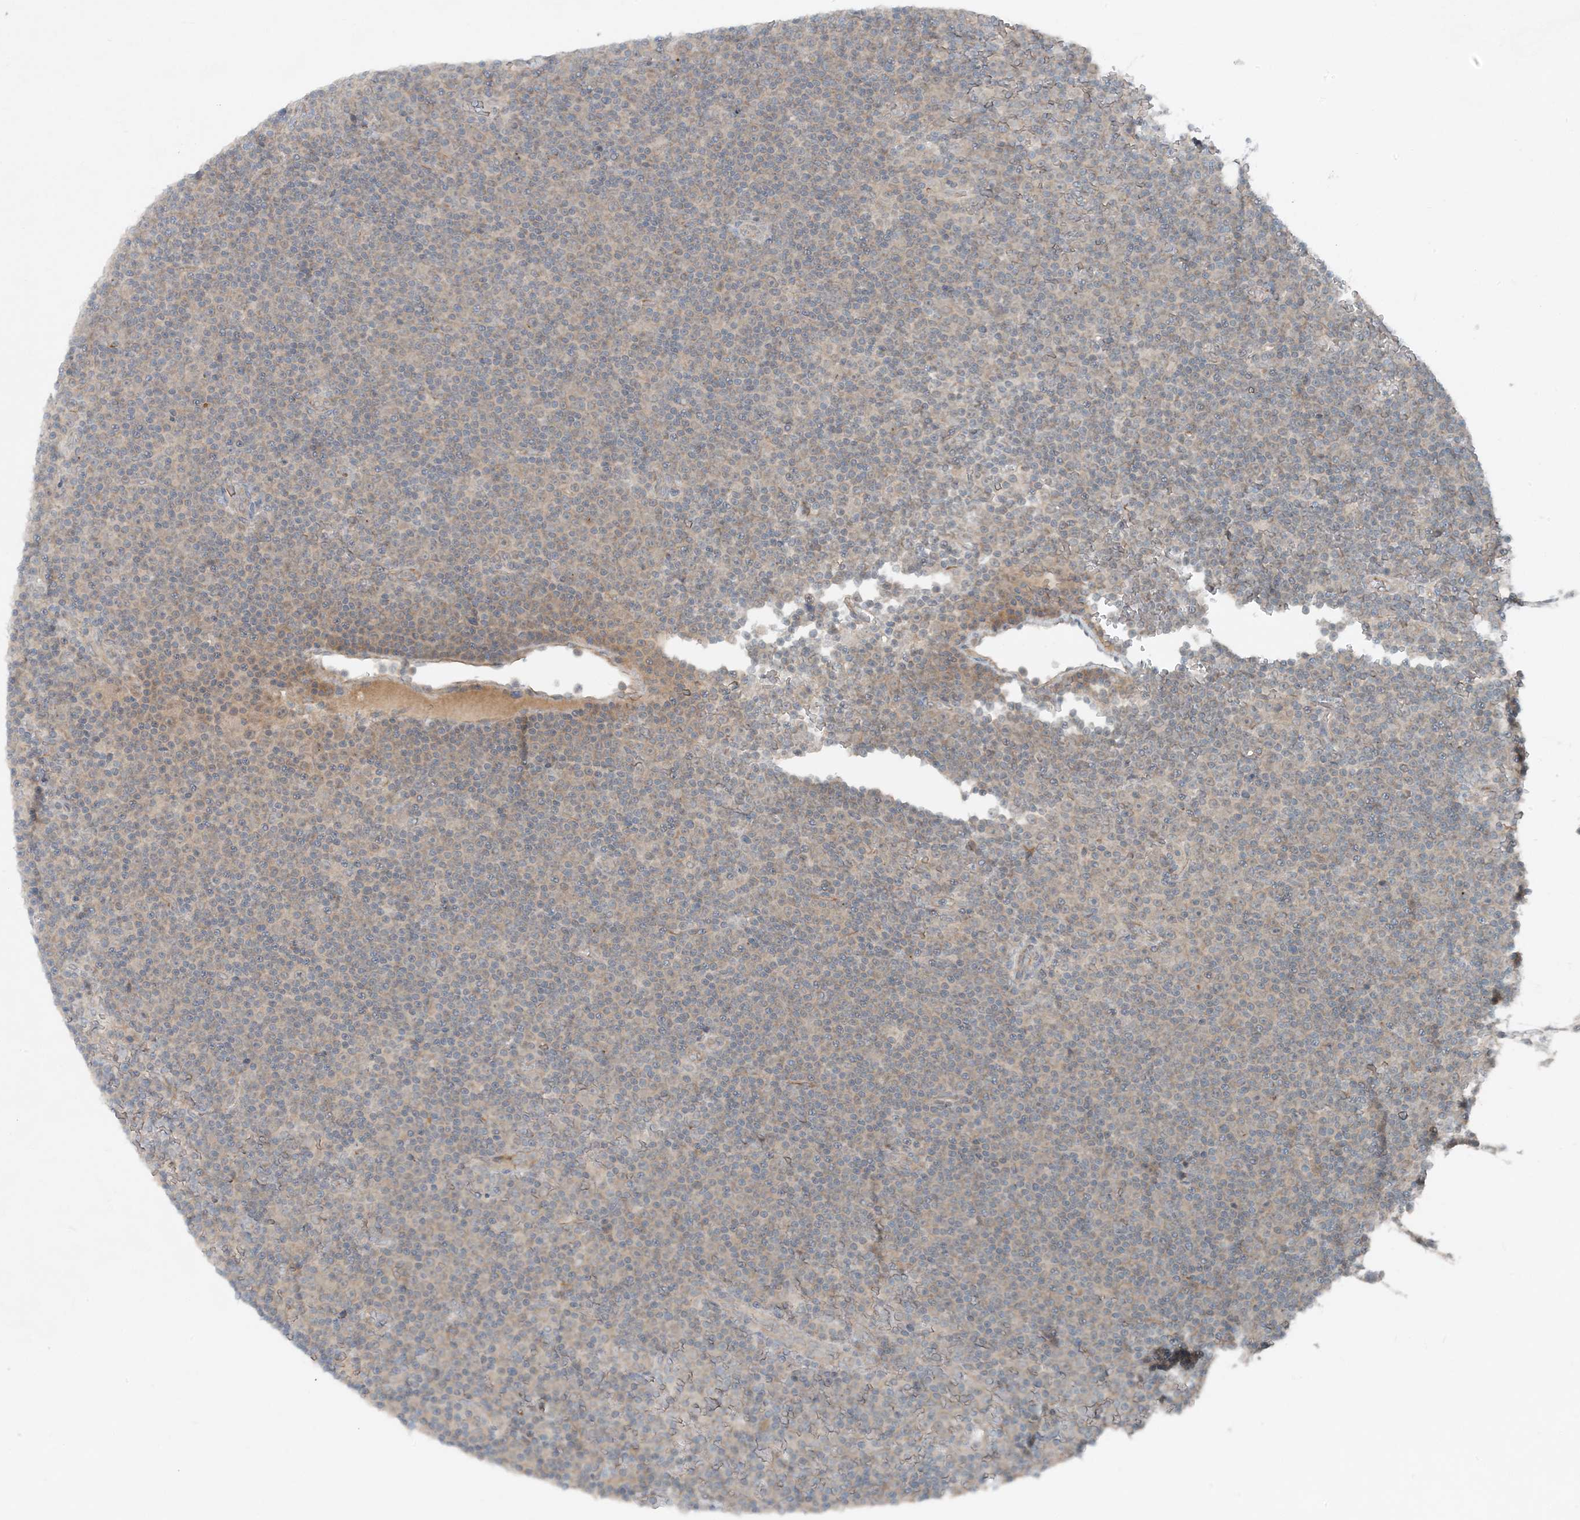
{"staining": {"intensity": "negative", "quantity": "none", "location": "none"}, "tissue": "lymphoma", "cell_type": "Tumor cells", "image_type": "cancer", "snomed": [{"axis": "morphology", "description": "Malignant lymphoma, non-Hodgkin's type, Low grade"}, {"axis": "topography", "description": "Lymph node"}], "caption": "There is no significant staining in tumor cells of lymphoma.", "gene": "MITD1", "patient": {"sex": "female", "age": 67}}